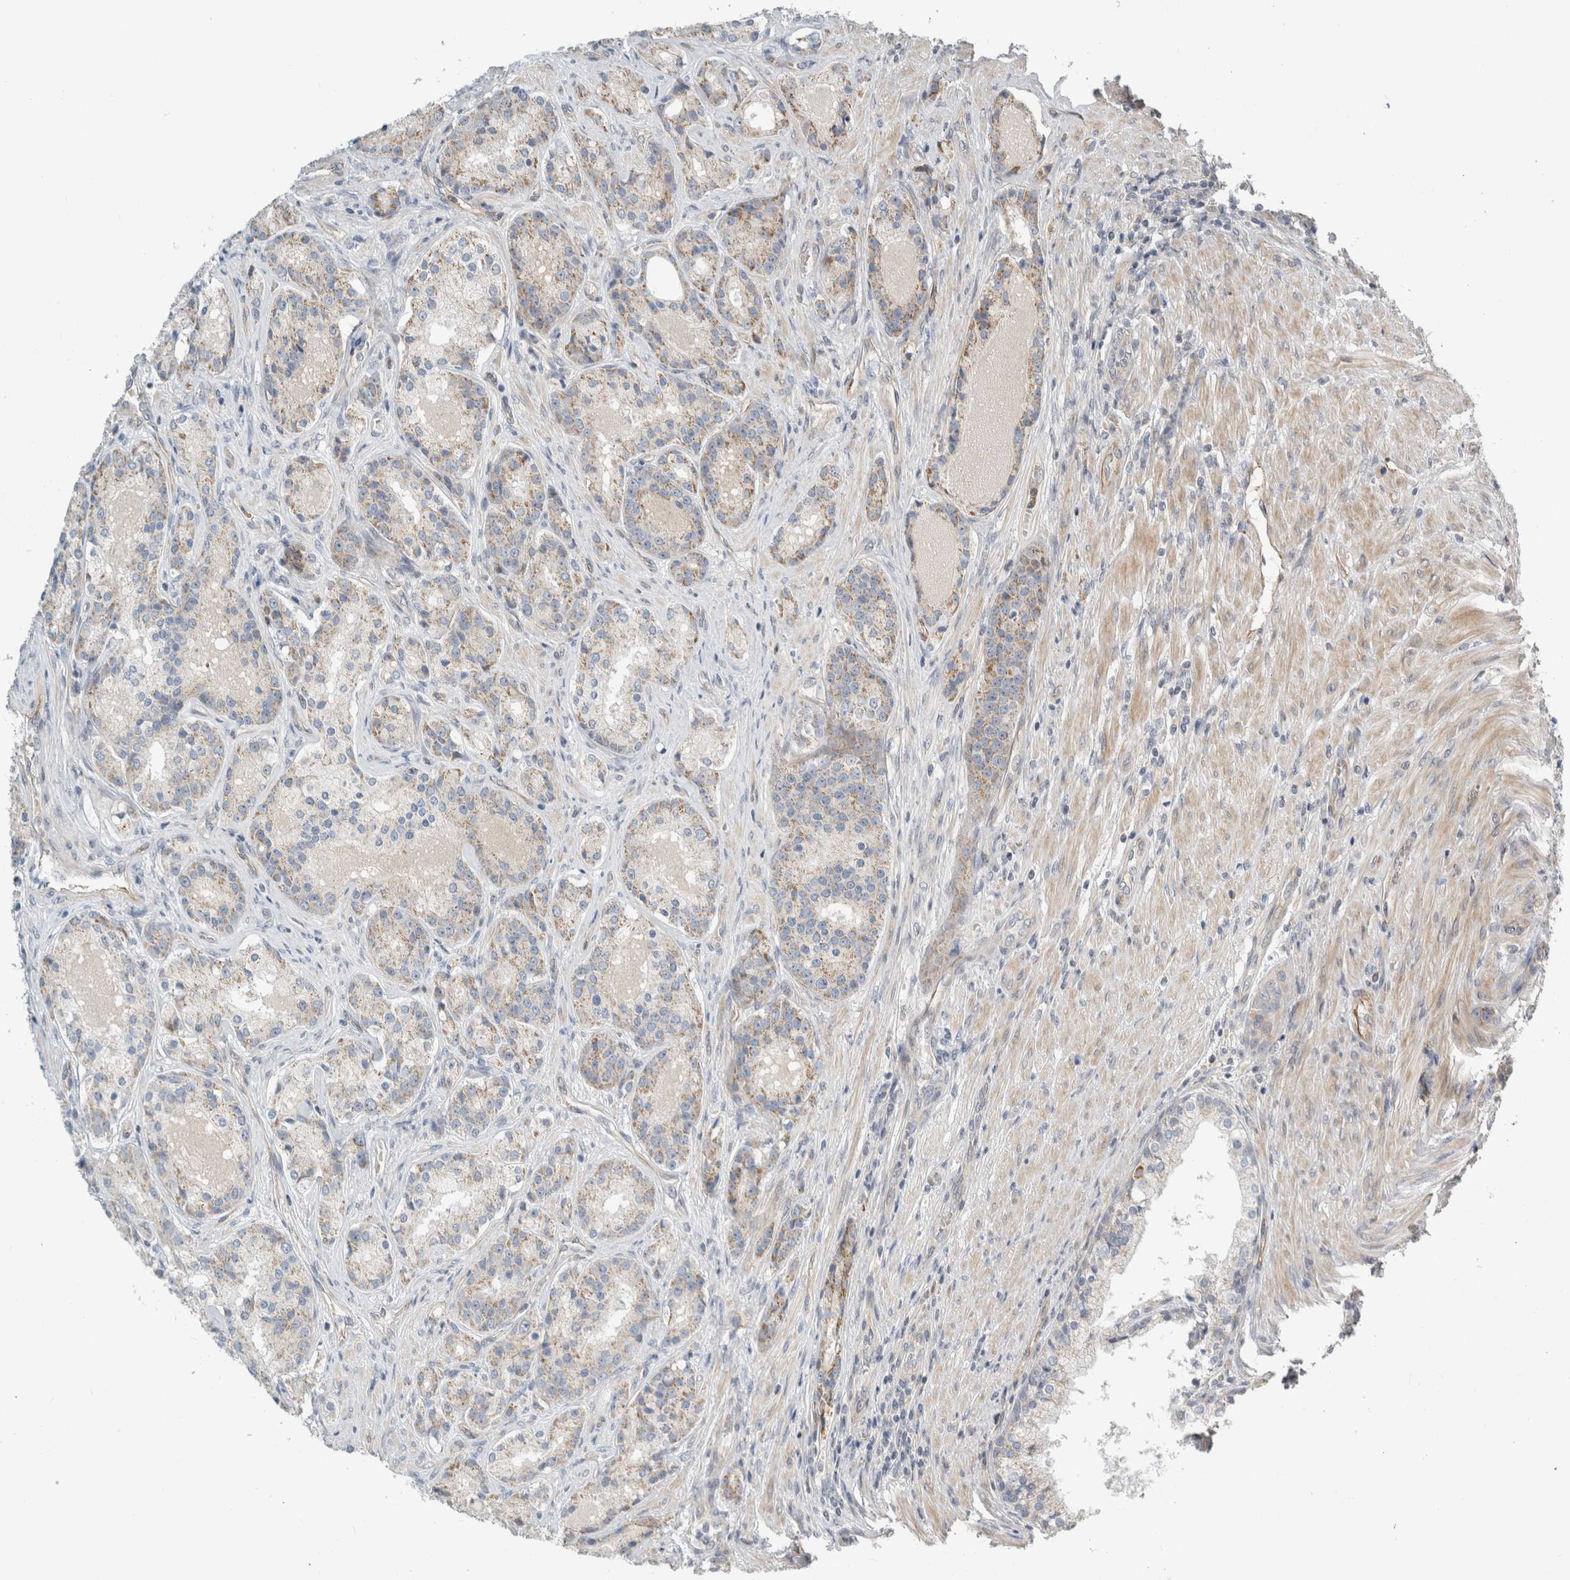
{"staining": {"intensity": "weak", "quantity": ">75%", "location": "cytoplasmic/membranous"}, "tissue": "prostate cancer", "cell_type": "Tumor cells", "image_type": "cancer", "snomed": [{"axis": "morphology", "description": "Adenocarcinoma, High grade"}, {"axis": "topography", "description": "Prostate"}], "caption": "Human adenocarcinoma (high-grade) (prostate) stained with a protein marker exhibits weak staining in tumor cells.", "gene": "KPNA5", "patient": {"sex": "male", "age": 60}}